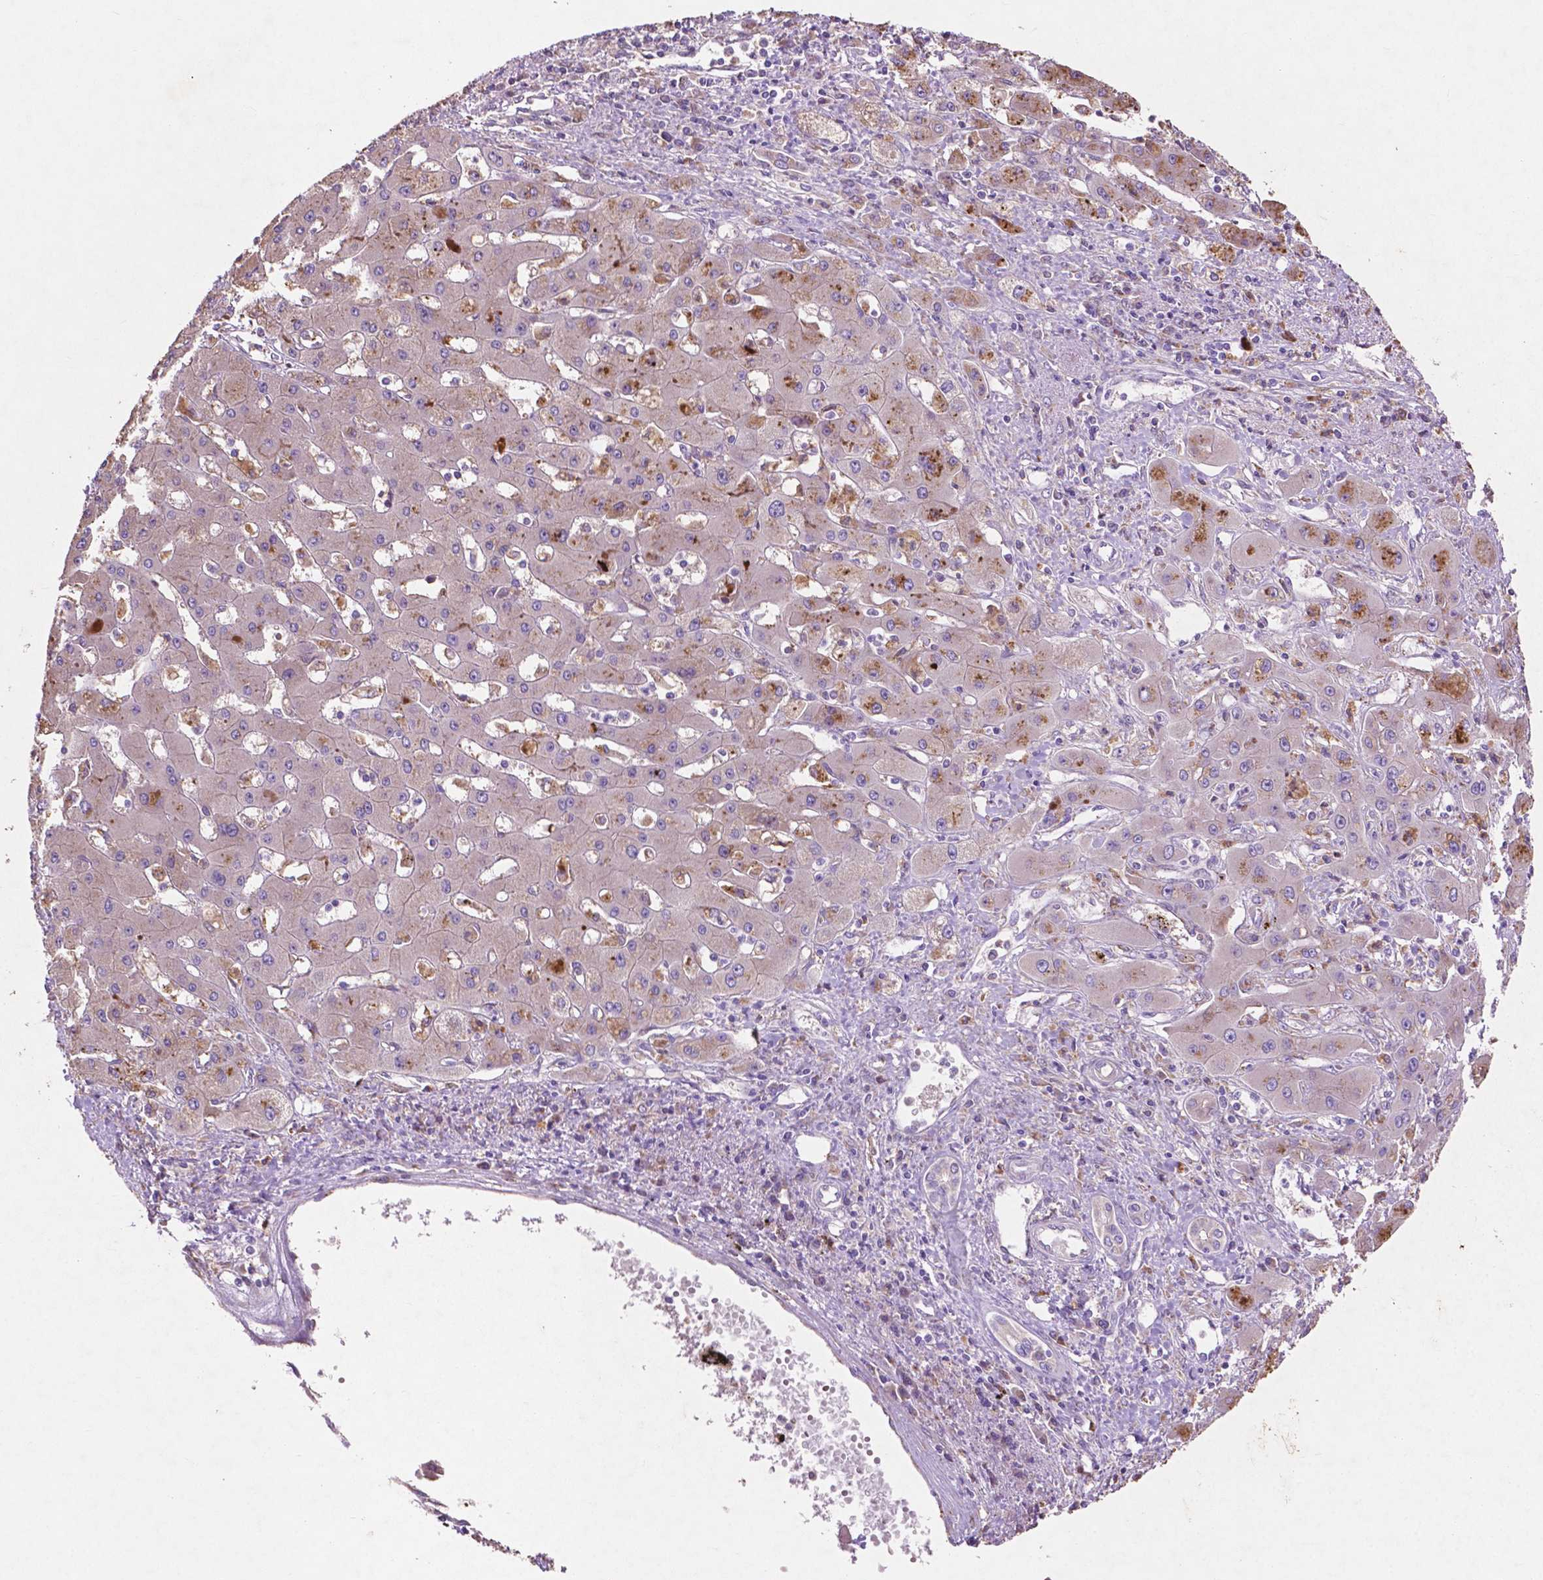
{"staining": {"intensity": "negative", "quantity": "none", "location": "none"}, "tissue": "liver cancer", "cell_type": "Tumor cells", "image_type": "cancer", "snomed": [{"axis": "morphology", "description": "Cholangiocarcinoma"}, {"axis": "topography", "description": "Liver"}], "caption": "Protein analysis of liver cancer exhibits no significant expression in tumor cells.", "gene": "MBTPS1", "patient": {"sex": "male", "age": 67}}